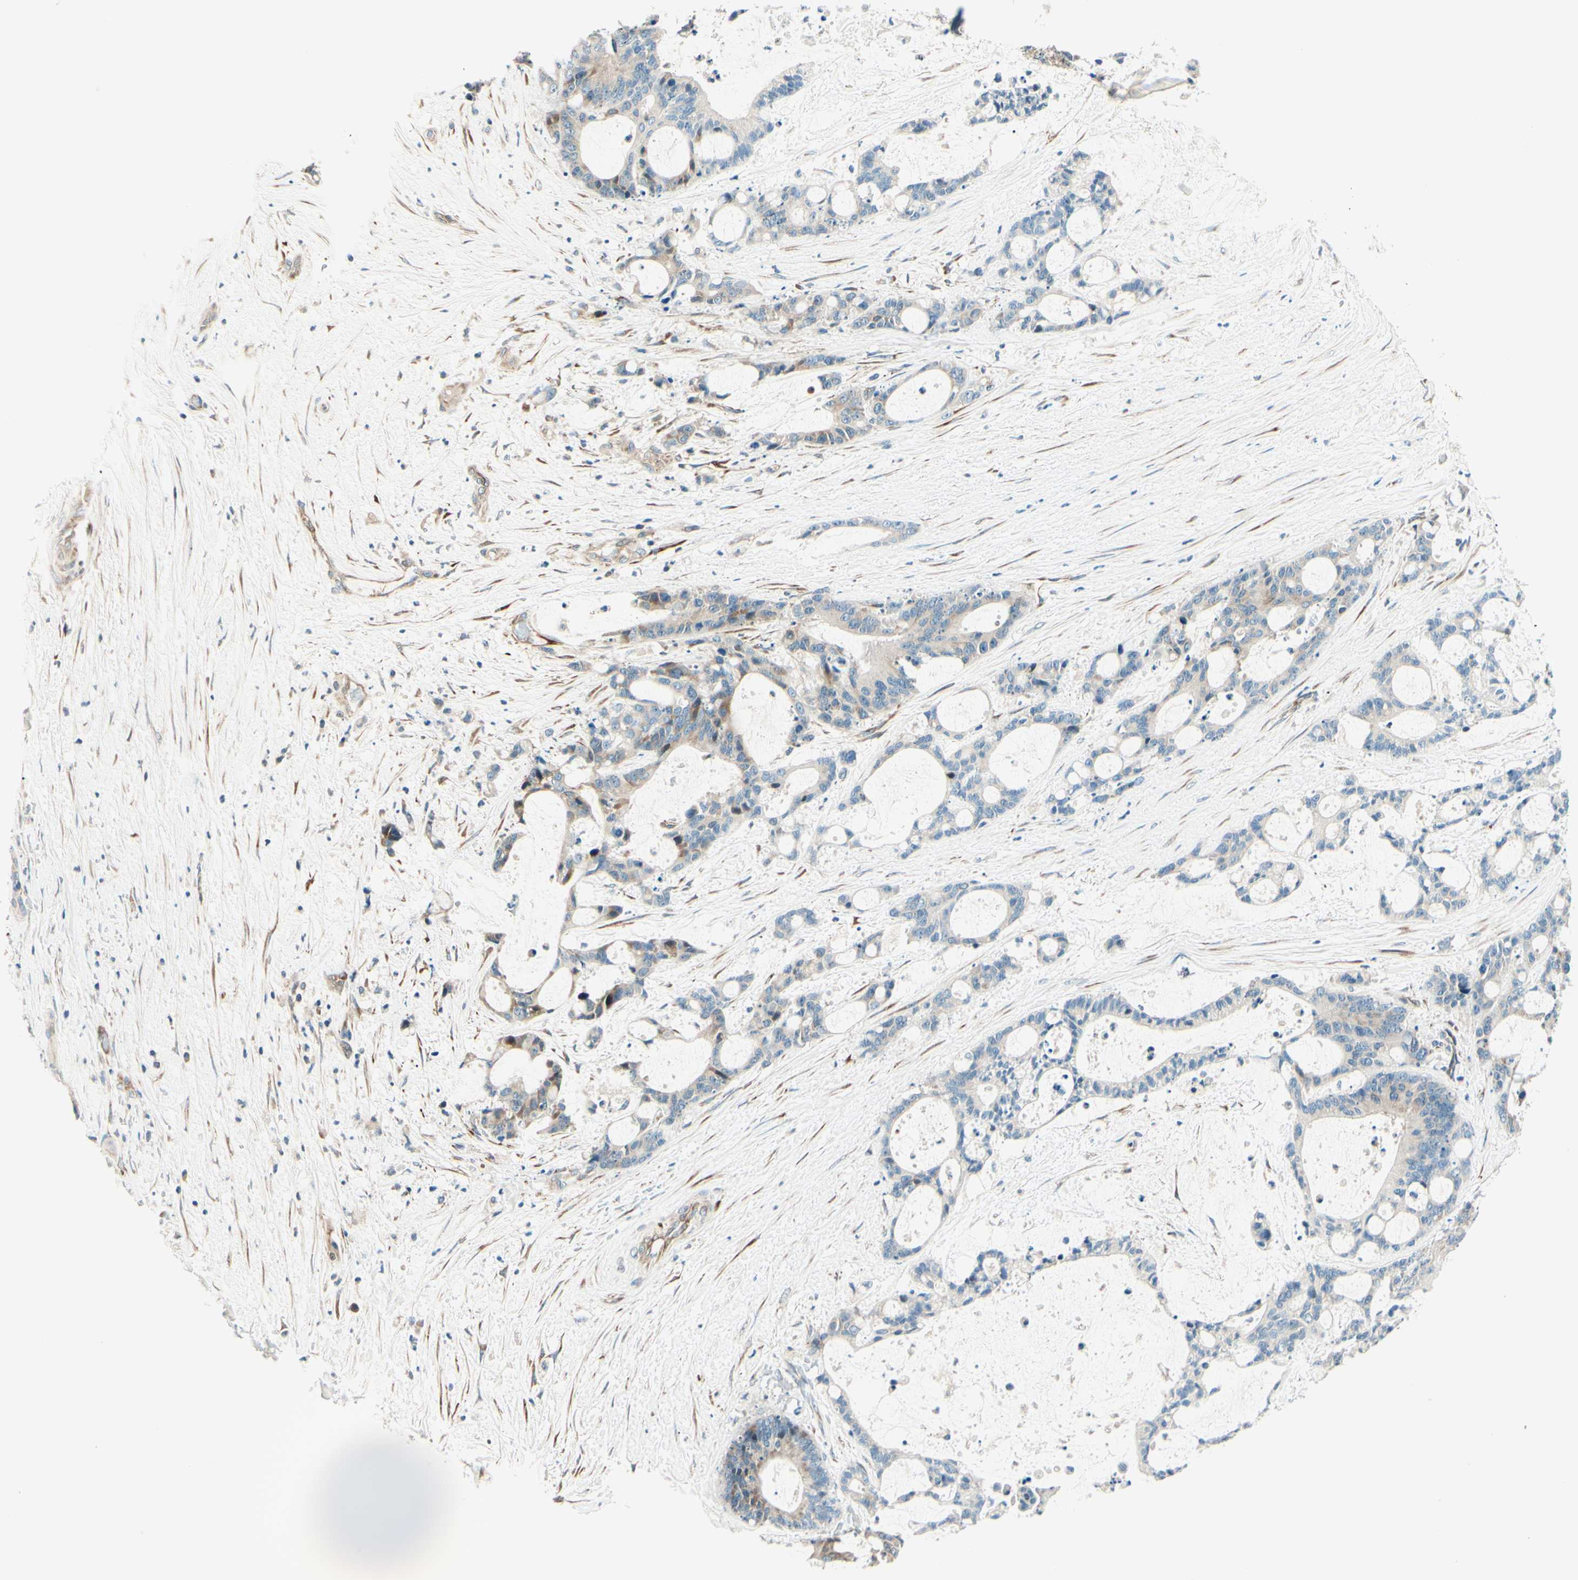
{"staining": {"intensity": "moderate", "quantity": "<25%", "location": "cytoplasmic/membranous"}, "tissue": "liver cancer", "cell_type": "Tumor cells", "image_type": "cancer", "snomed": [{"axis": "morphology", "description": "Cholangiocarcinoma"}, {"axis": "topography", "description": "Liver"}], "caption": "Immunohistochemical staining of human liver cancer (cholangiocarcinoma) shows low levels of moderate cytoplasmic/membranous staining in about <25% of tumor cells.", "gene": "TAOK2", "patient": {"sex": "female", "age": 73}}